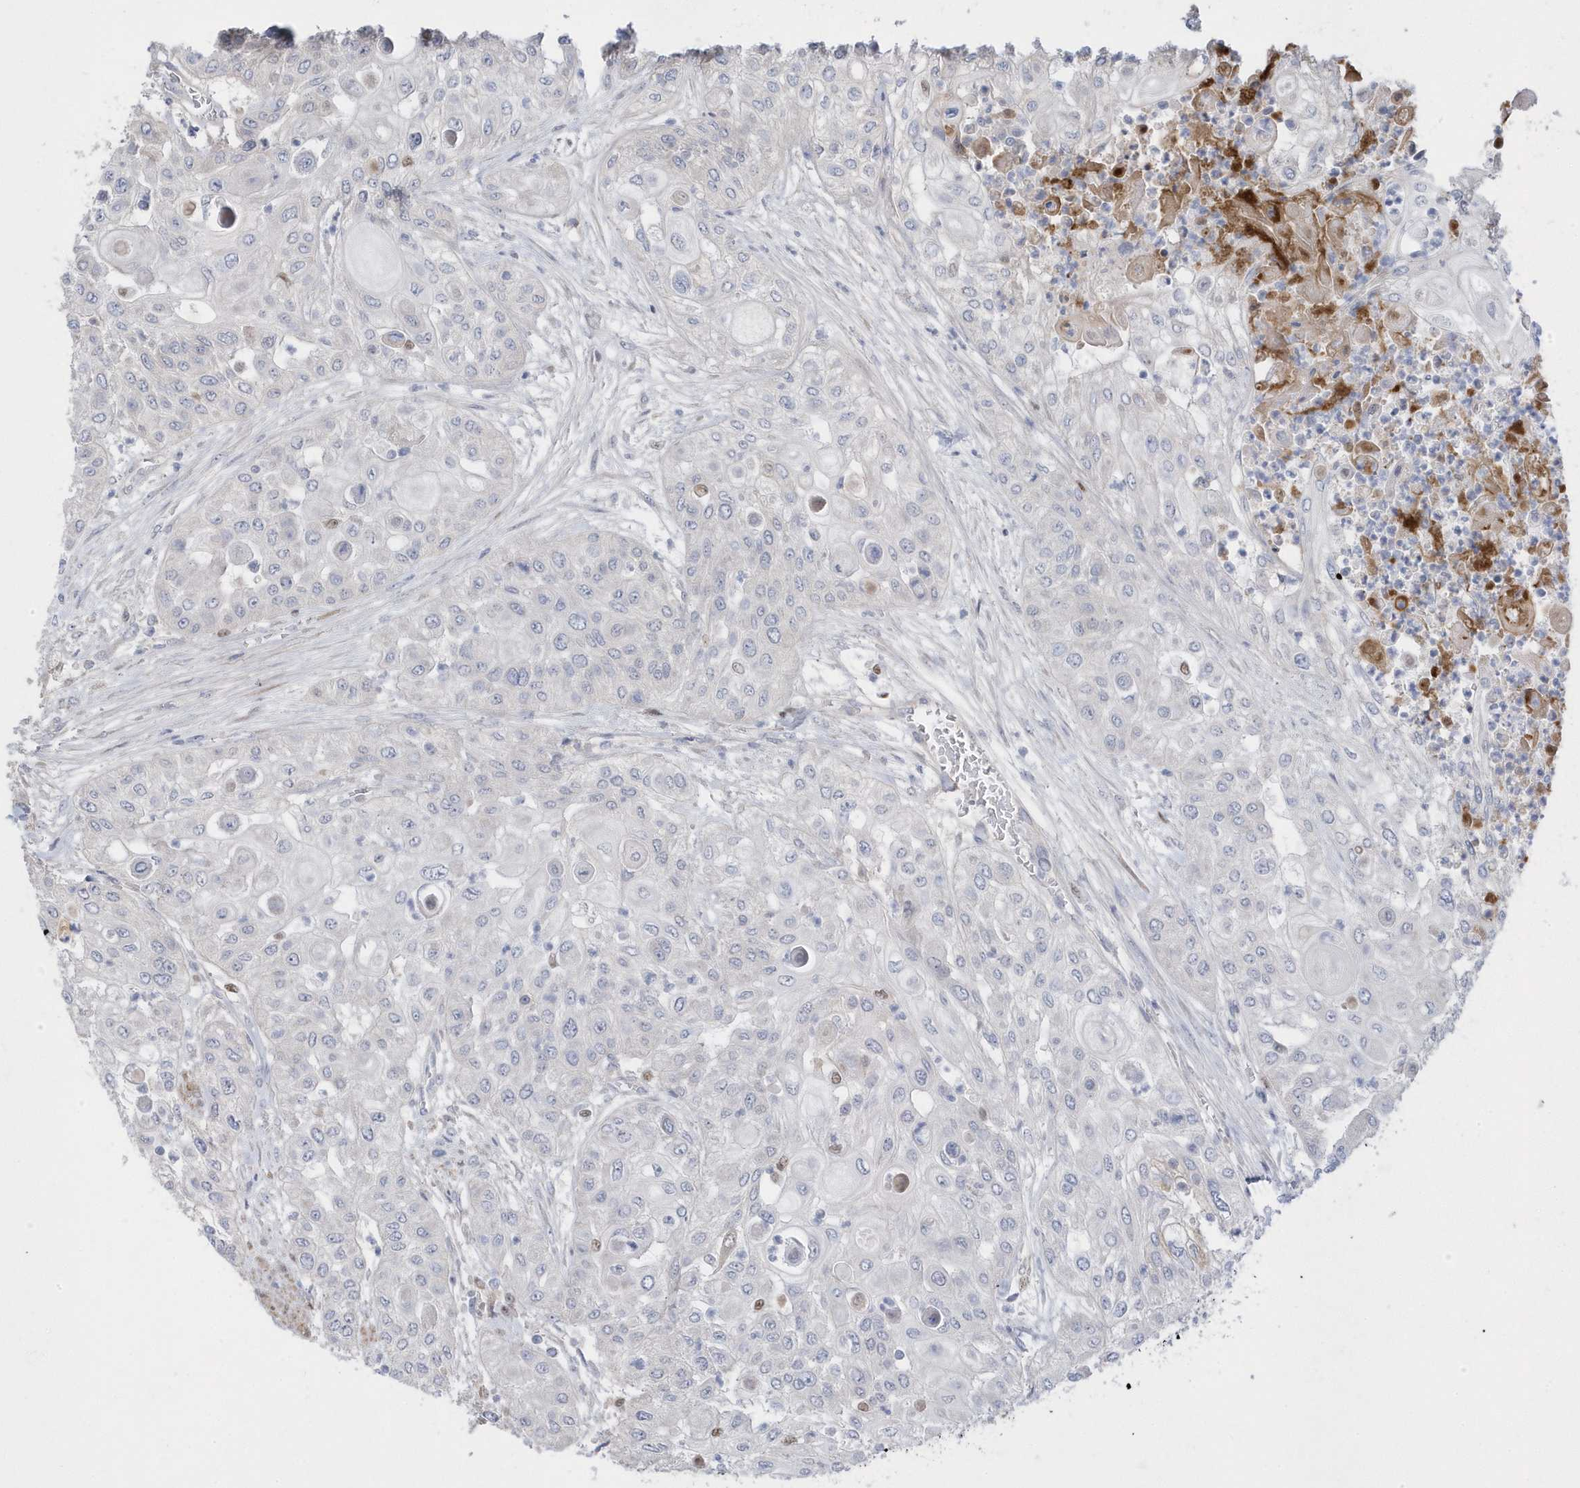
{"staining": {"intensity": "negative", "quantity": "none", "location": "none"}, "tissue": "urothelial cancer", "cell_type": "Tumor cells", "image_type": "cancer", "snomed": [{"axis": "morphology", "description": "Urothelial carcinoma, High grade"}, {"axis": "topography", "description": "Urinary bladder"}], "caption": "This histopathology image is of urothelial cancer stained with IHC to label a protein in brown with the nuclei are counter-stained blue. There is no expression in tumor cells.", "gene": "GTPBP6", "patient": {"sex": "female", "age": 79}}